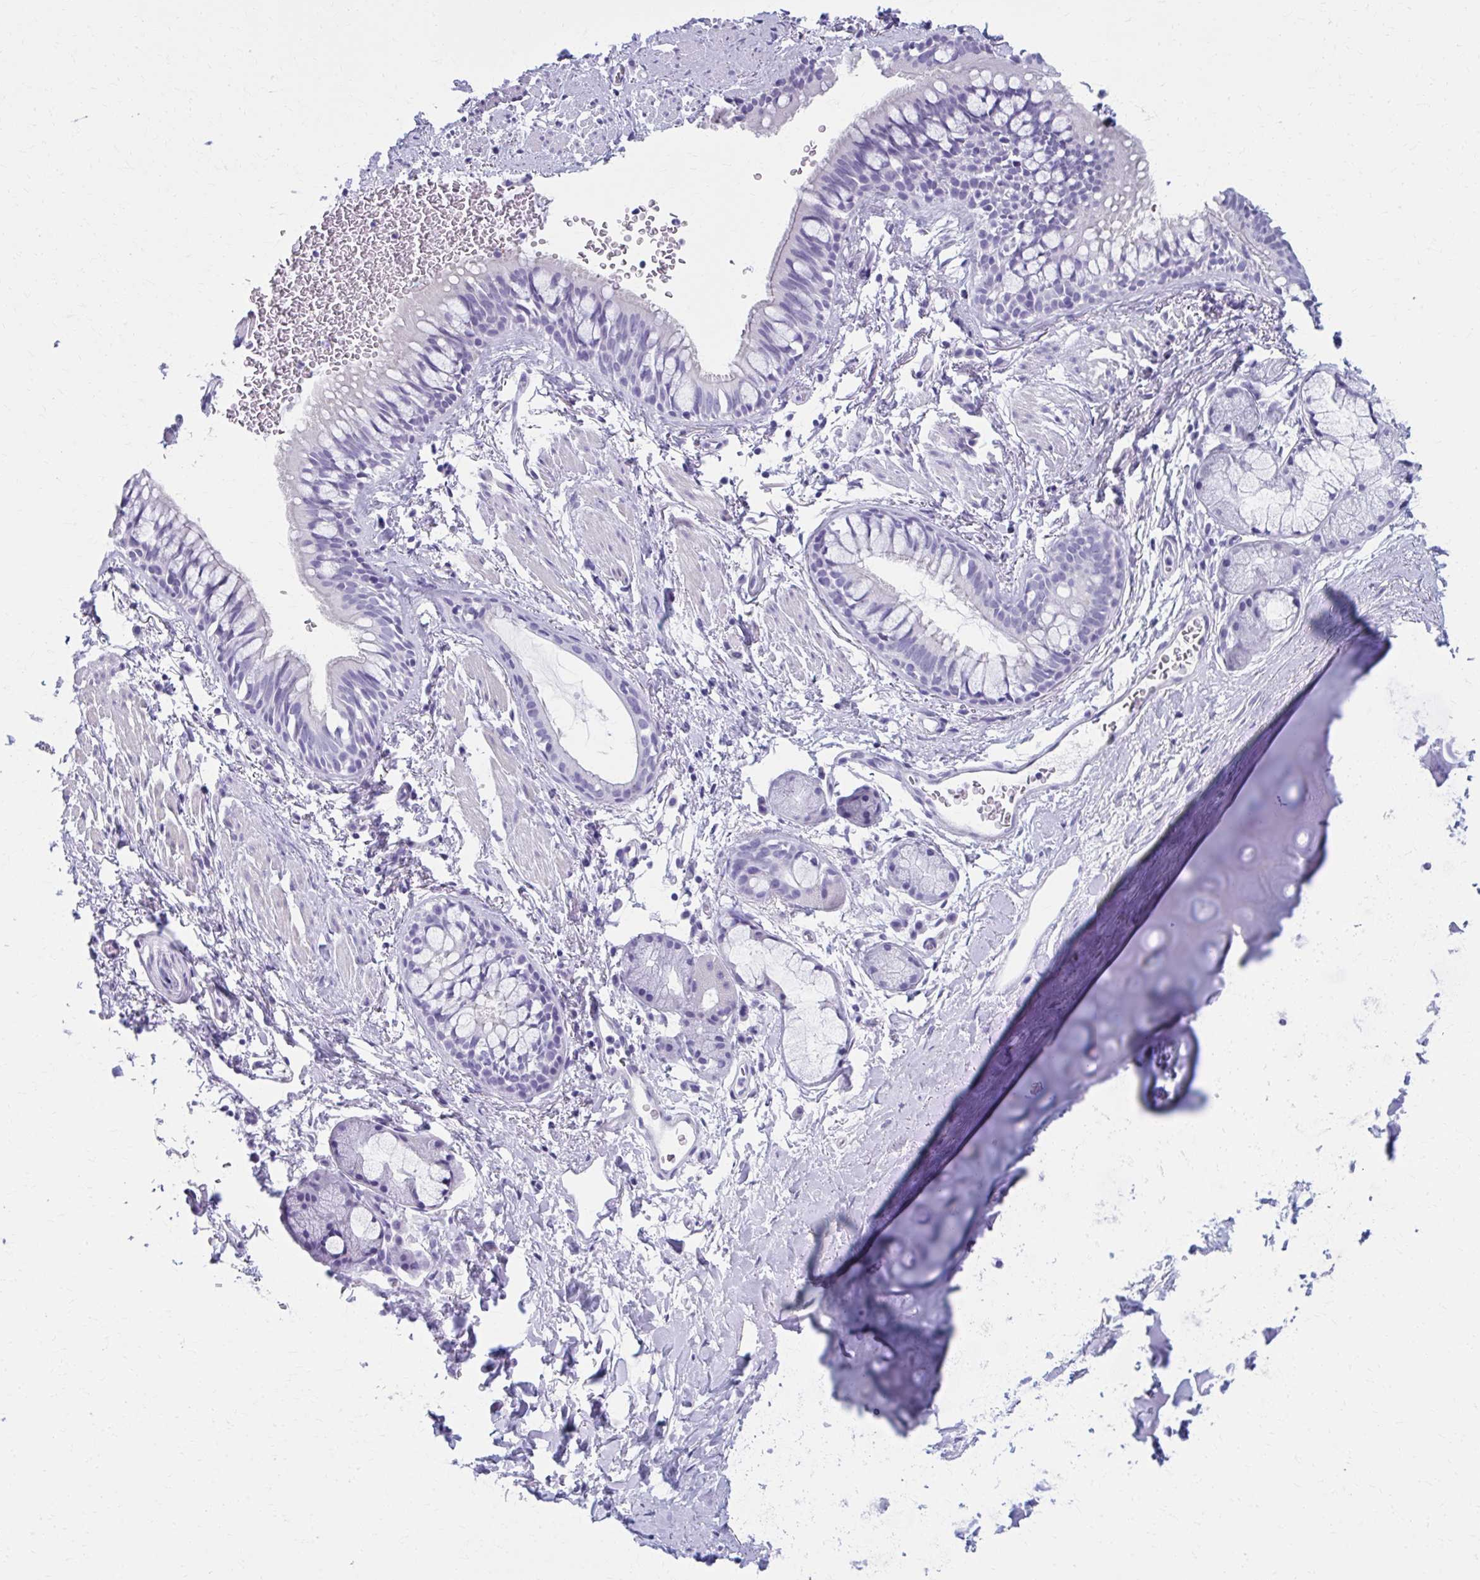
{"staining": {"intensity": "negative", "quantity": "none", "location": "none"}, "tissue": "bronchus", "cell_type": "Respiratory epithelial cells", "image_type": "normal", "snomed": [{"axis": "morphology", "description": "Normal tissue, NOS"}, {"axis": "topography", "description": "Lymph node"}, {"axis": "topography", "description": "Cartilage tissue"}, {"axis": "topography", "description": "Bronchus"}], "caption": "This is an immunohistochemistry micrograph of normal human bronchus. There is no positivity in respiratory epithelial cells.", "gene": "MPLKIP", "patient": {"sex": "female", "age": 70}}